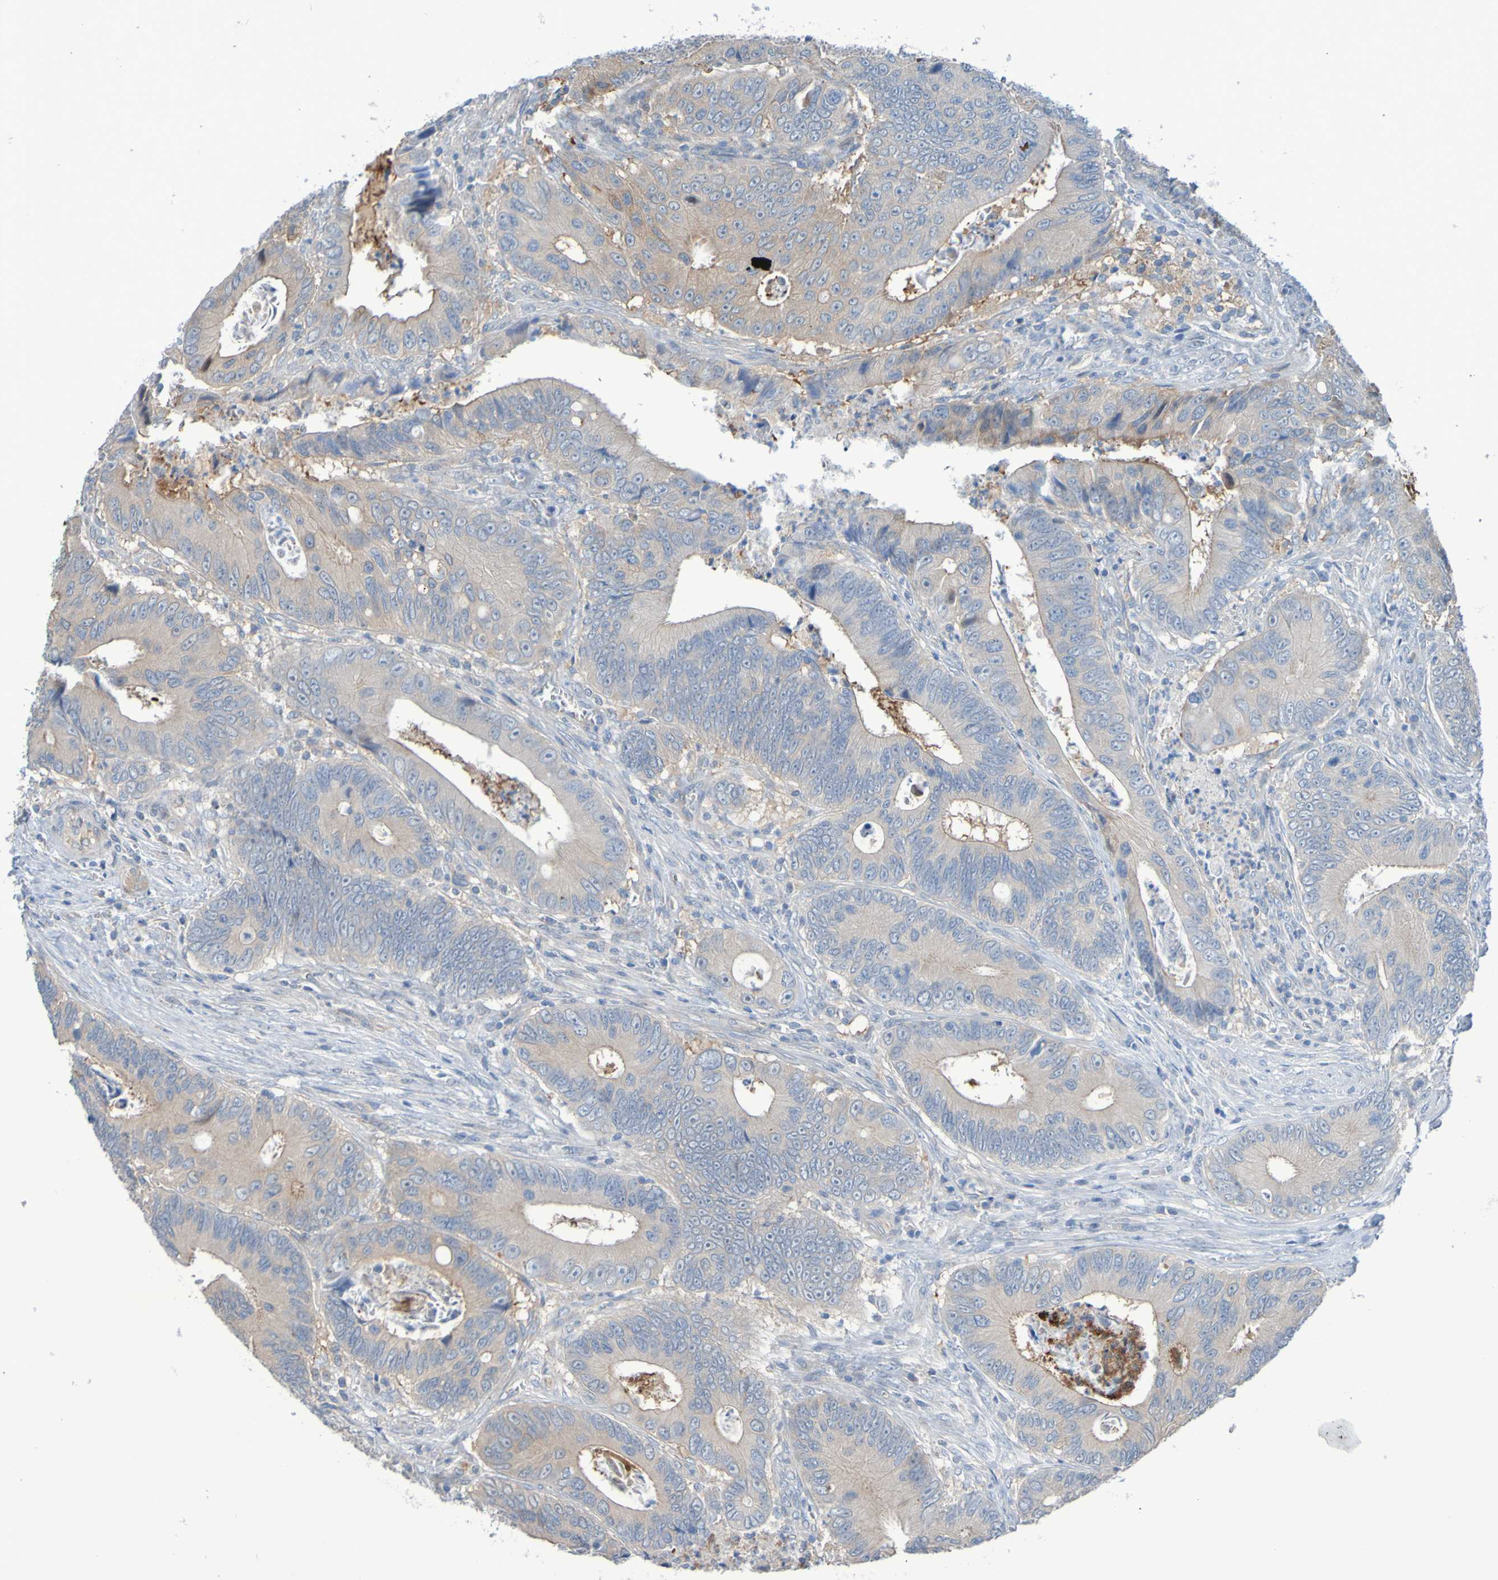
{"staining": {"intensity": "weak", "quantity": "25%-75%", "location": "cytoplasmic/membranous"}, "tissue": "colorectal cancer", "cell_type": "Tumor cells", "image_type": "cancer", "snomed": [{"axis": "morphology", "description": "Inflammation, NOS"}, {"axis": "morphology", "description": "Adenocarcinoma, NOS"}, {"axis": "topography", "description": "Colon"}], "caption": "Immunohistochemistry staining of colorectal cancer (adenocarcinoma), which demonstrates low levels of weak cytoplasmic/membranous positivity in about 25%-75% of tumor cells indicating weak cytoplasmic/membranous protein positivity. The staining was performed using DAB (3,3'-diaminobenzidine) (brown) for protein detection and nuclei were counterstained in hematoxylin (blue).", "gene": "NPRL3", "patient": {"sex": "male", "age": 72}}